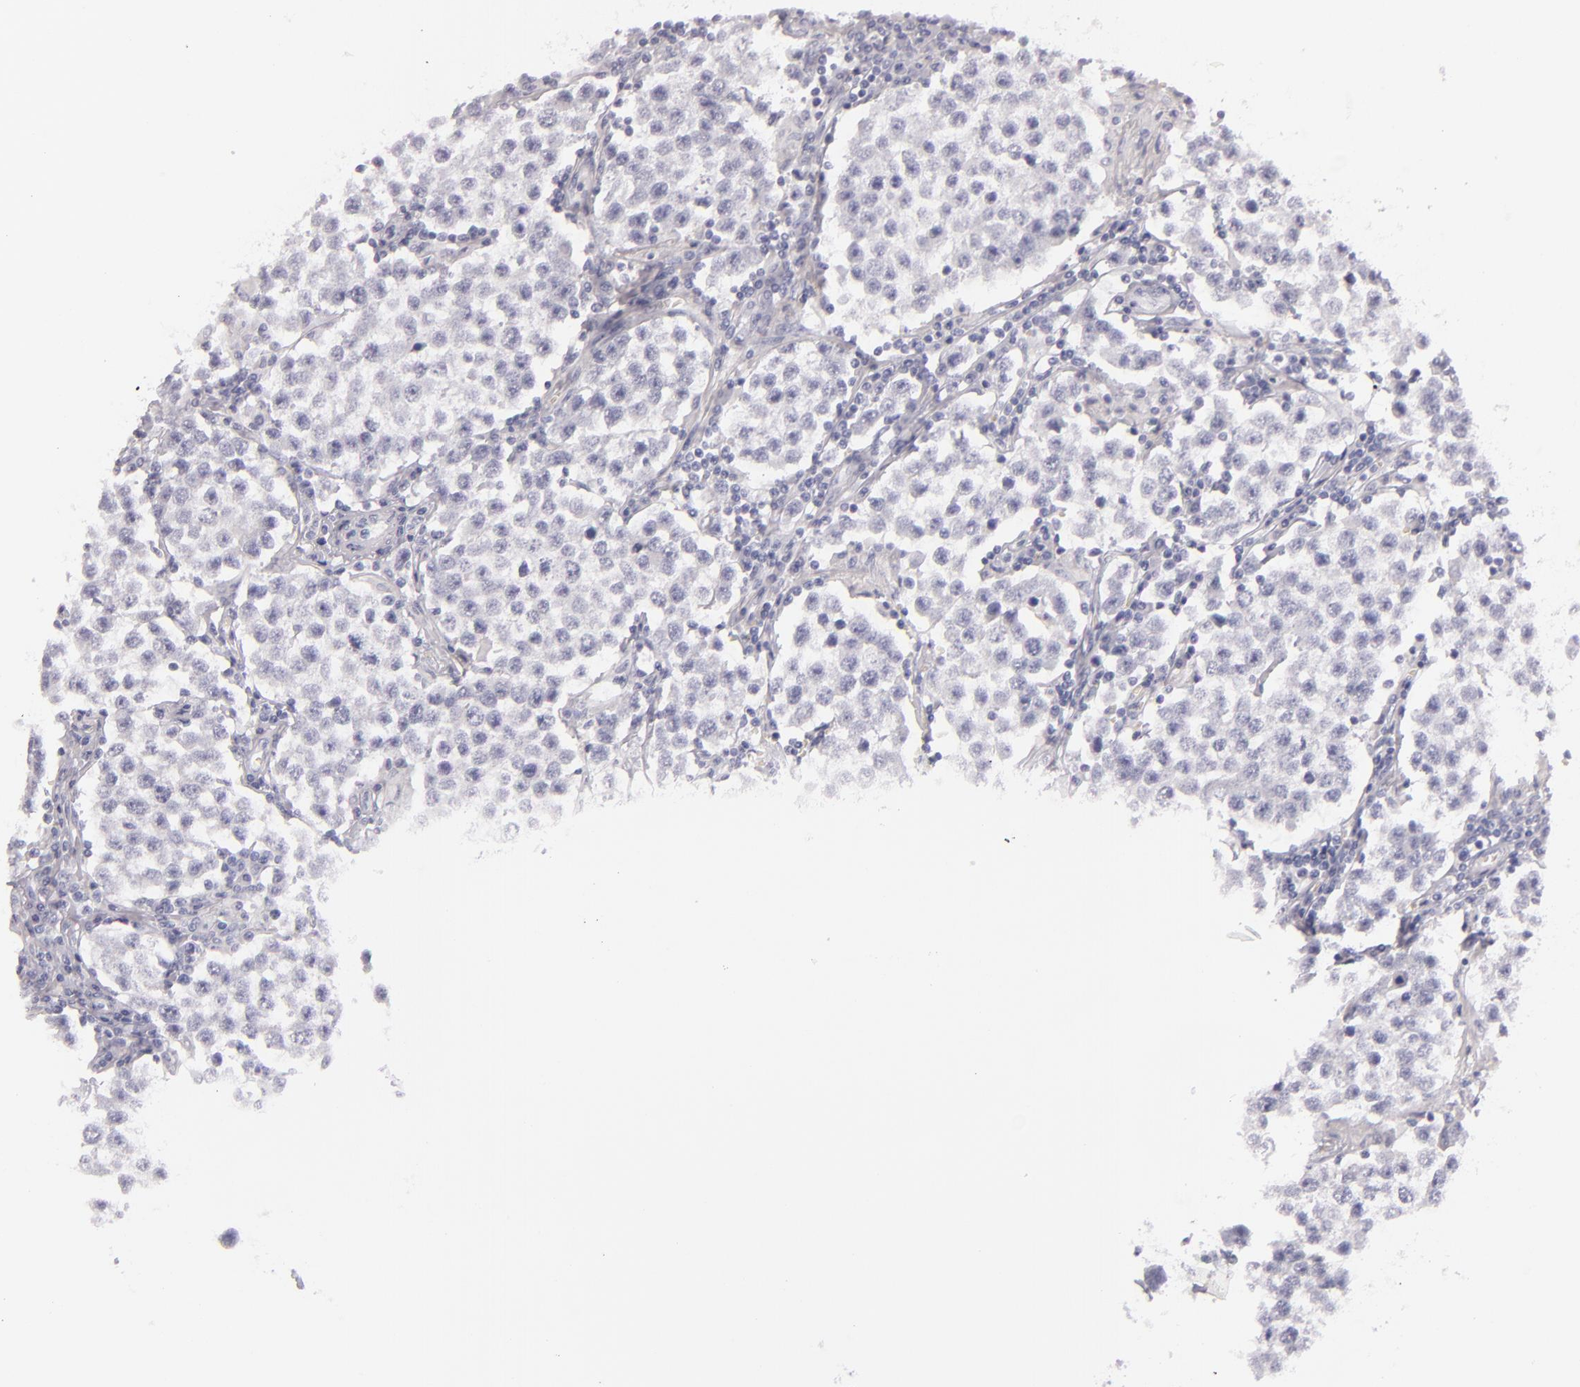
{"staining": {"intensity": "negative", "quantity": "none", "location": "none"}, "tissue": "testis cancer", "cell_type": "Tumor cells", "image_type": "cancer", "snomed": [{"axis": "morphology", "description": "Seminoma, NOS"}, {"axis": "topography", "description": "Testis"}], "caption": "Immunohistochemistry micrograph of neoplastic tissue: testis seminoma stained with DAB shows no significant protein expression in tumor cells.", "gene": "TPSD1", "patient": {"sex": "male", "age": 36}}